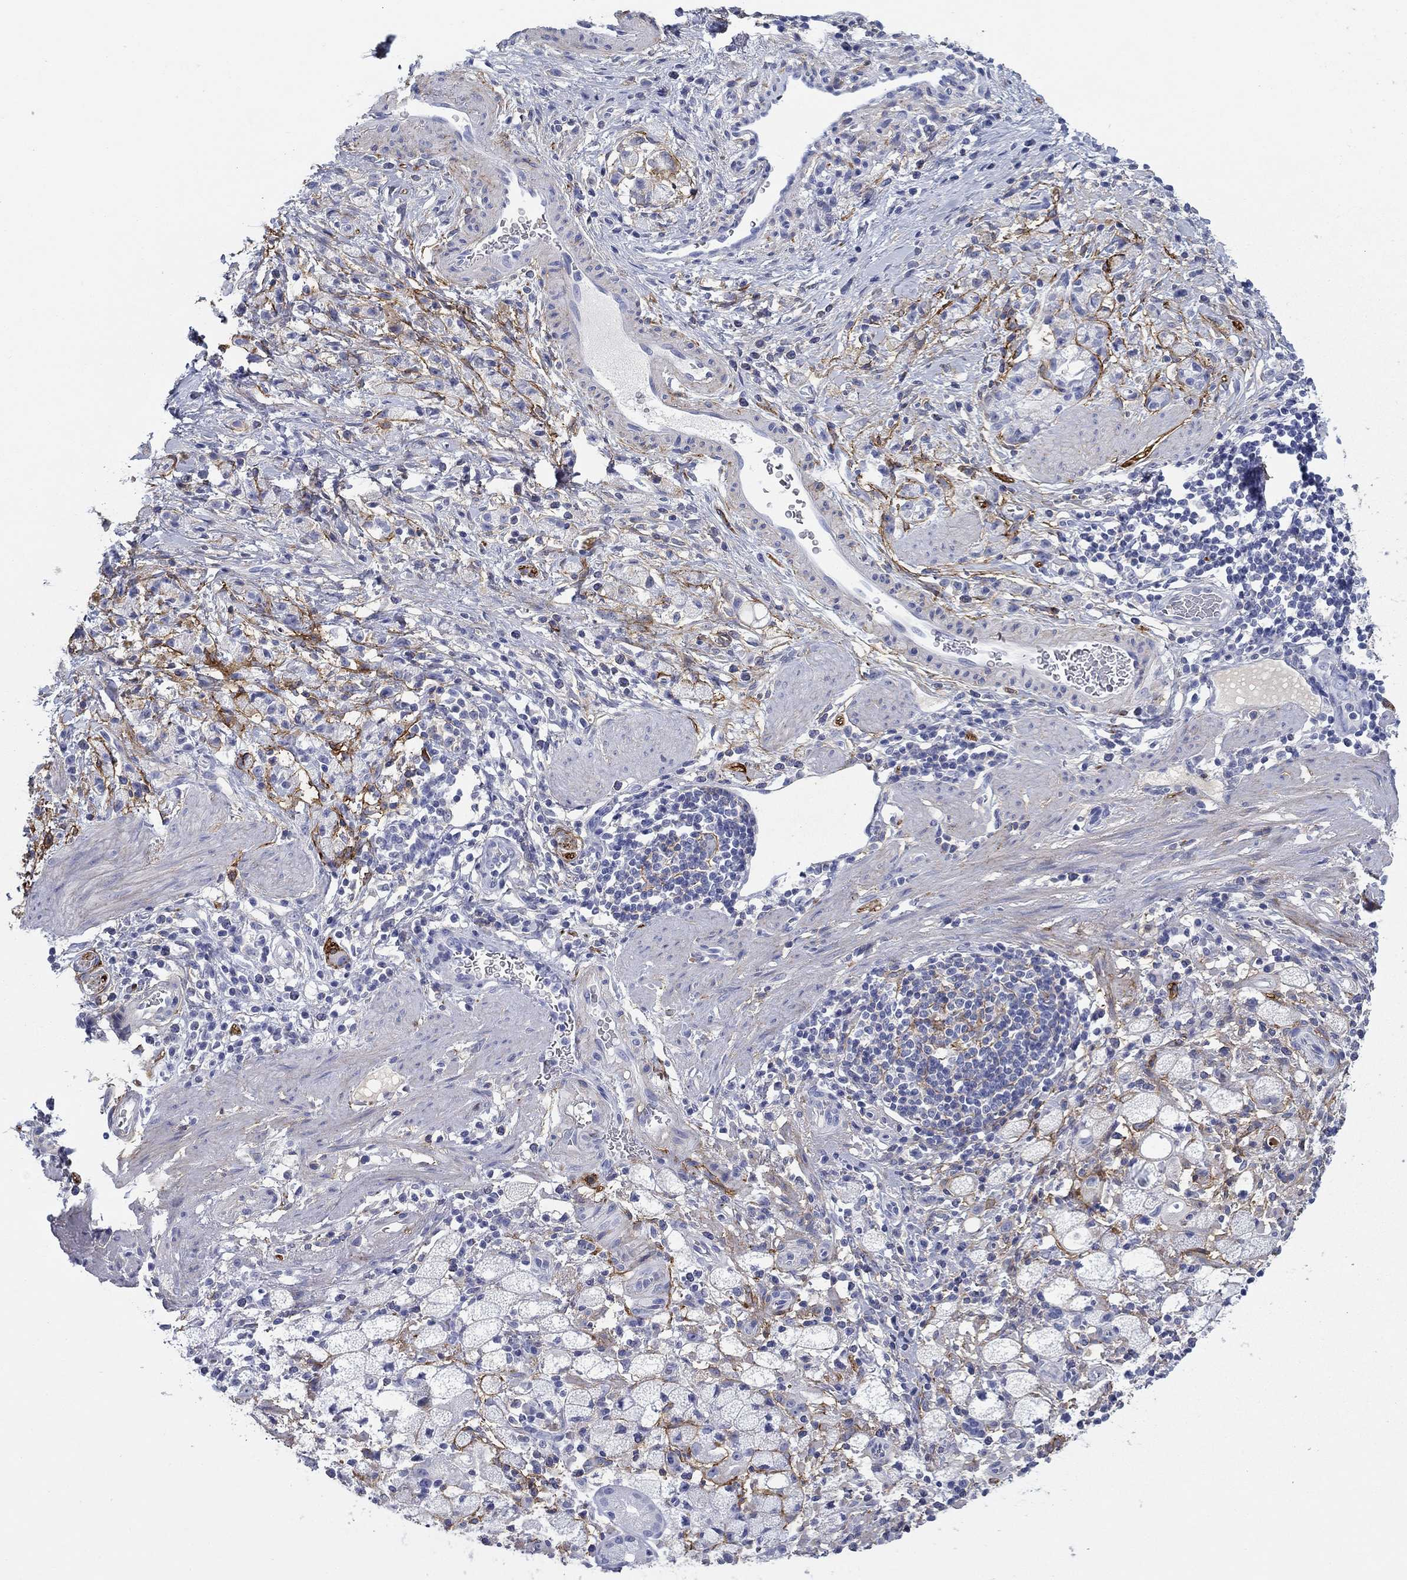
{"staining": {"intensity": "negative", "quantity": "none", "location": "none"}, "tissue": "stomach cancer", "cell_type": "Tumor cells", "image_type": "cancer", "snomed": [{"axis": "morphology", "description": "Adenocarcinoma, NOS"}, {"axis": "topography", "description": "Stomach"}], "caption": "Tumor cells show no significant staining in stomach cancer (adenocarcinoma).", "gene": "GPC1", "patient": {"sex": "male", "age": 58}}